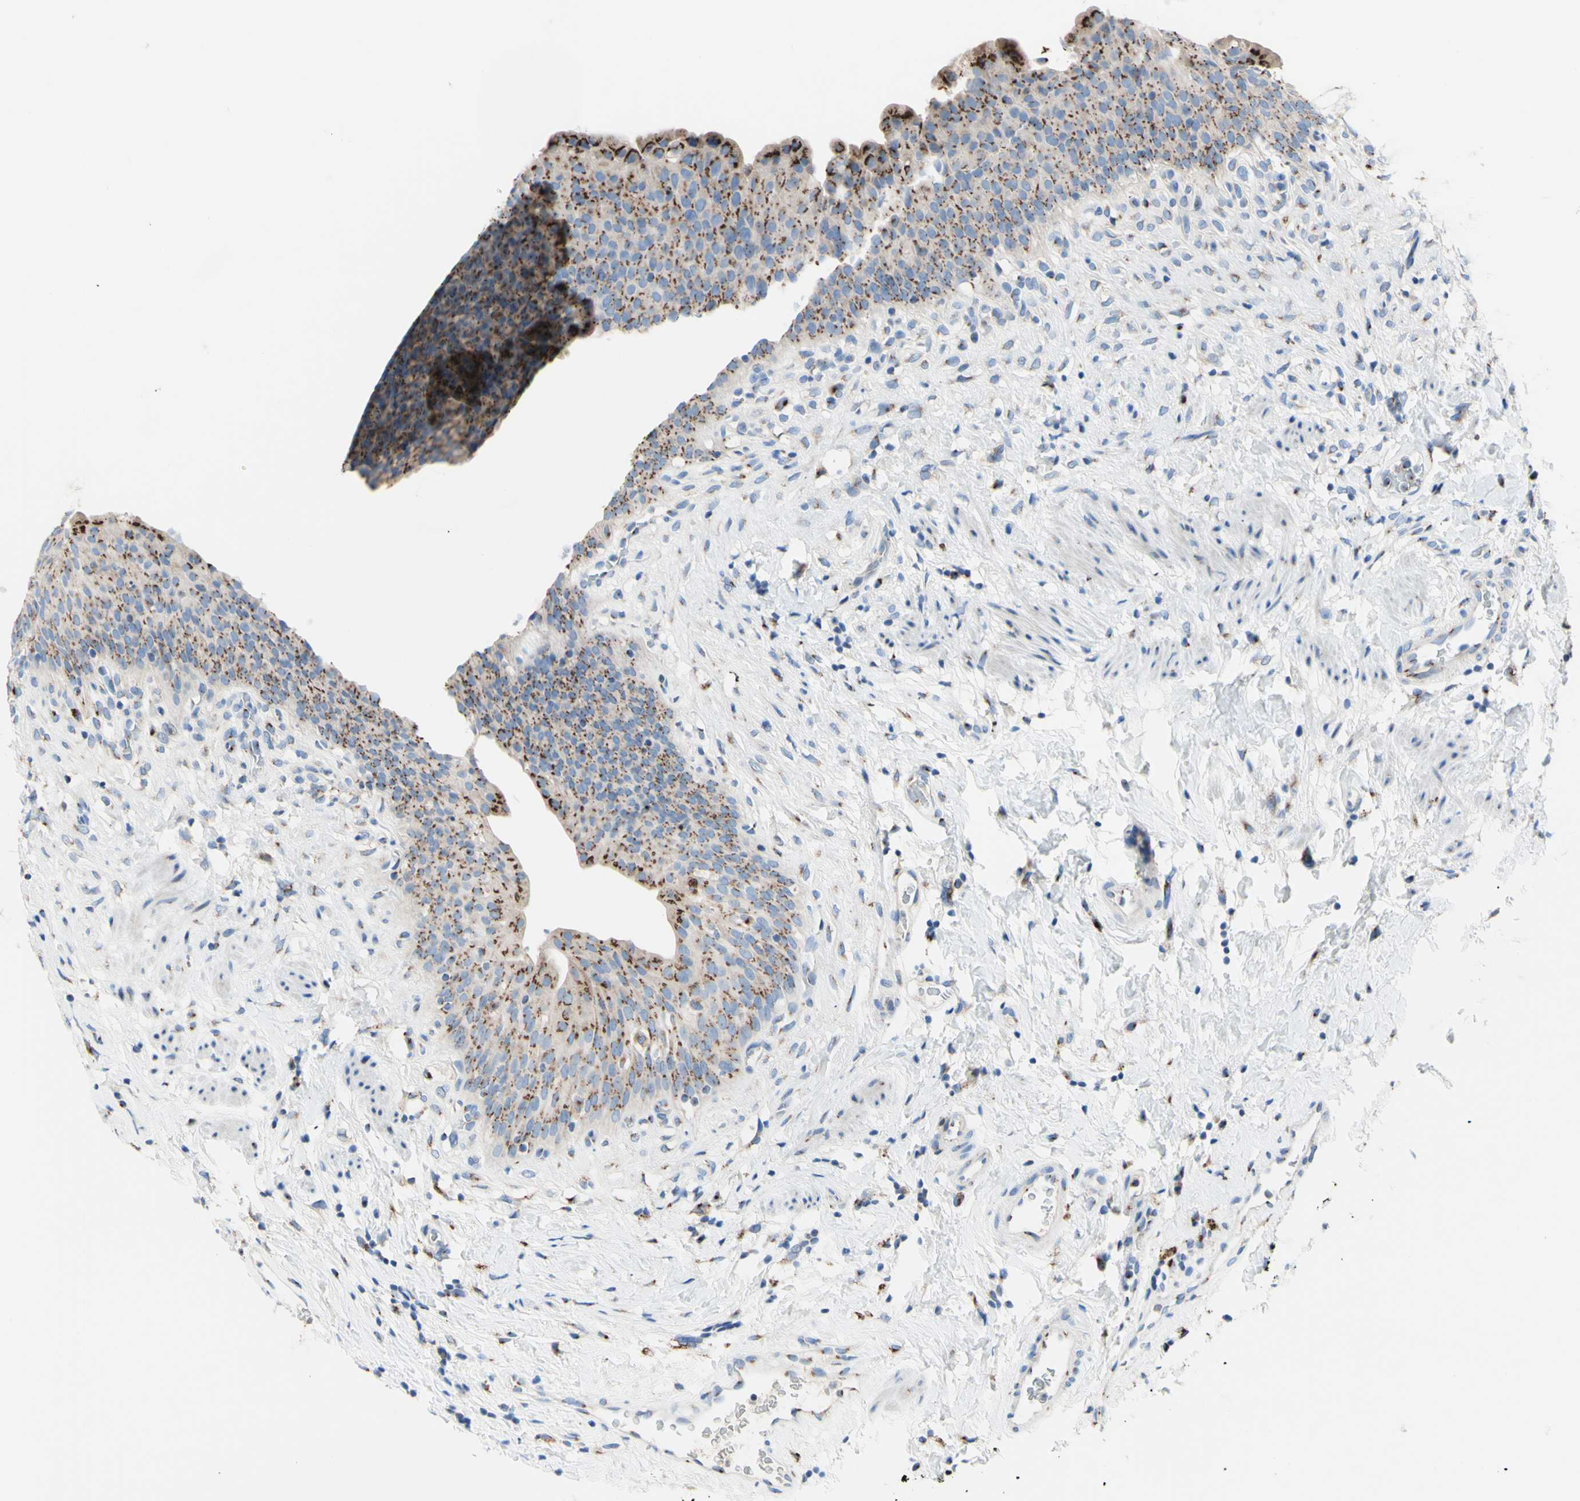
{"staining": {"intensity": "moderate", "quantity": ">75%", "location": "cytoplasmic/membranous"}, "tissue": "urinary bladder", "cell_type": "Urothelial cells", "image_type": "normal", "snomed": [{"axis": "morphology", "description": "Normal tissue, NOS"}, {"axis": "topography", "description": "Urinary bladder"}], "caption": "IHC image of benign human urinary bladder stained for a protein (brown), which demonstrates medium levels of moderate cytoplasmic/membranous staining in about >75% of urothelial cells.", "gene": "GALNT2", "patient": {"sex": "female", "age": 79}}